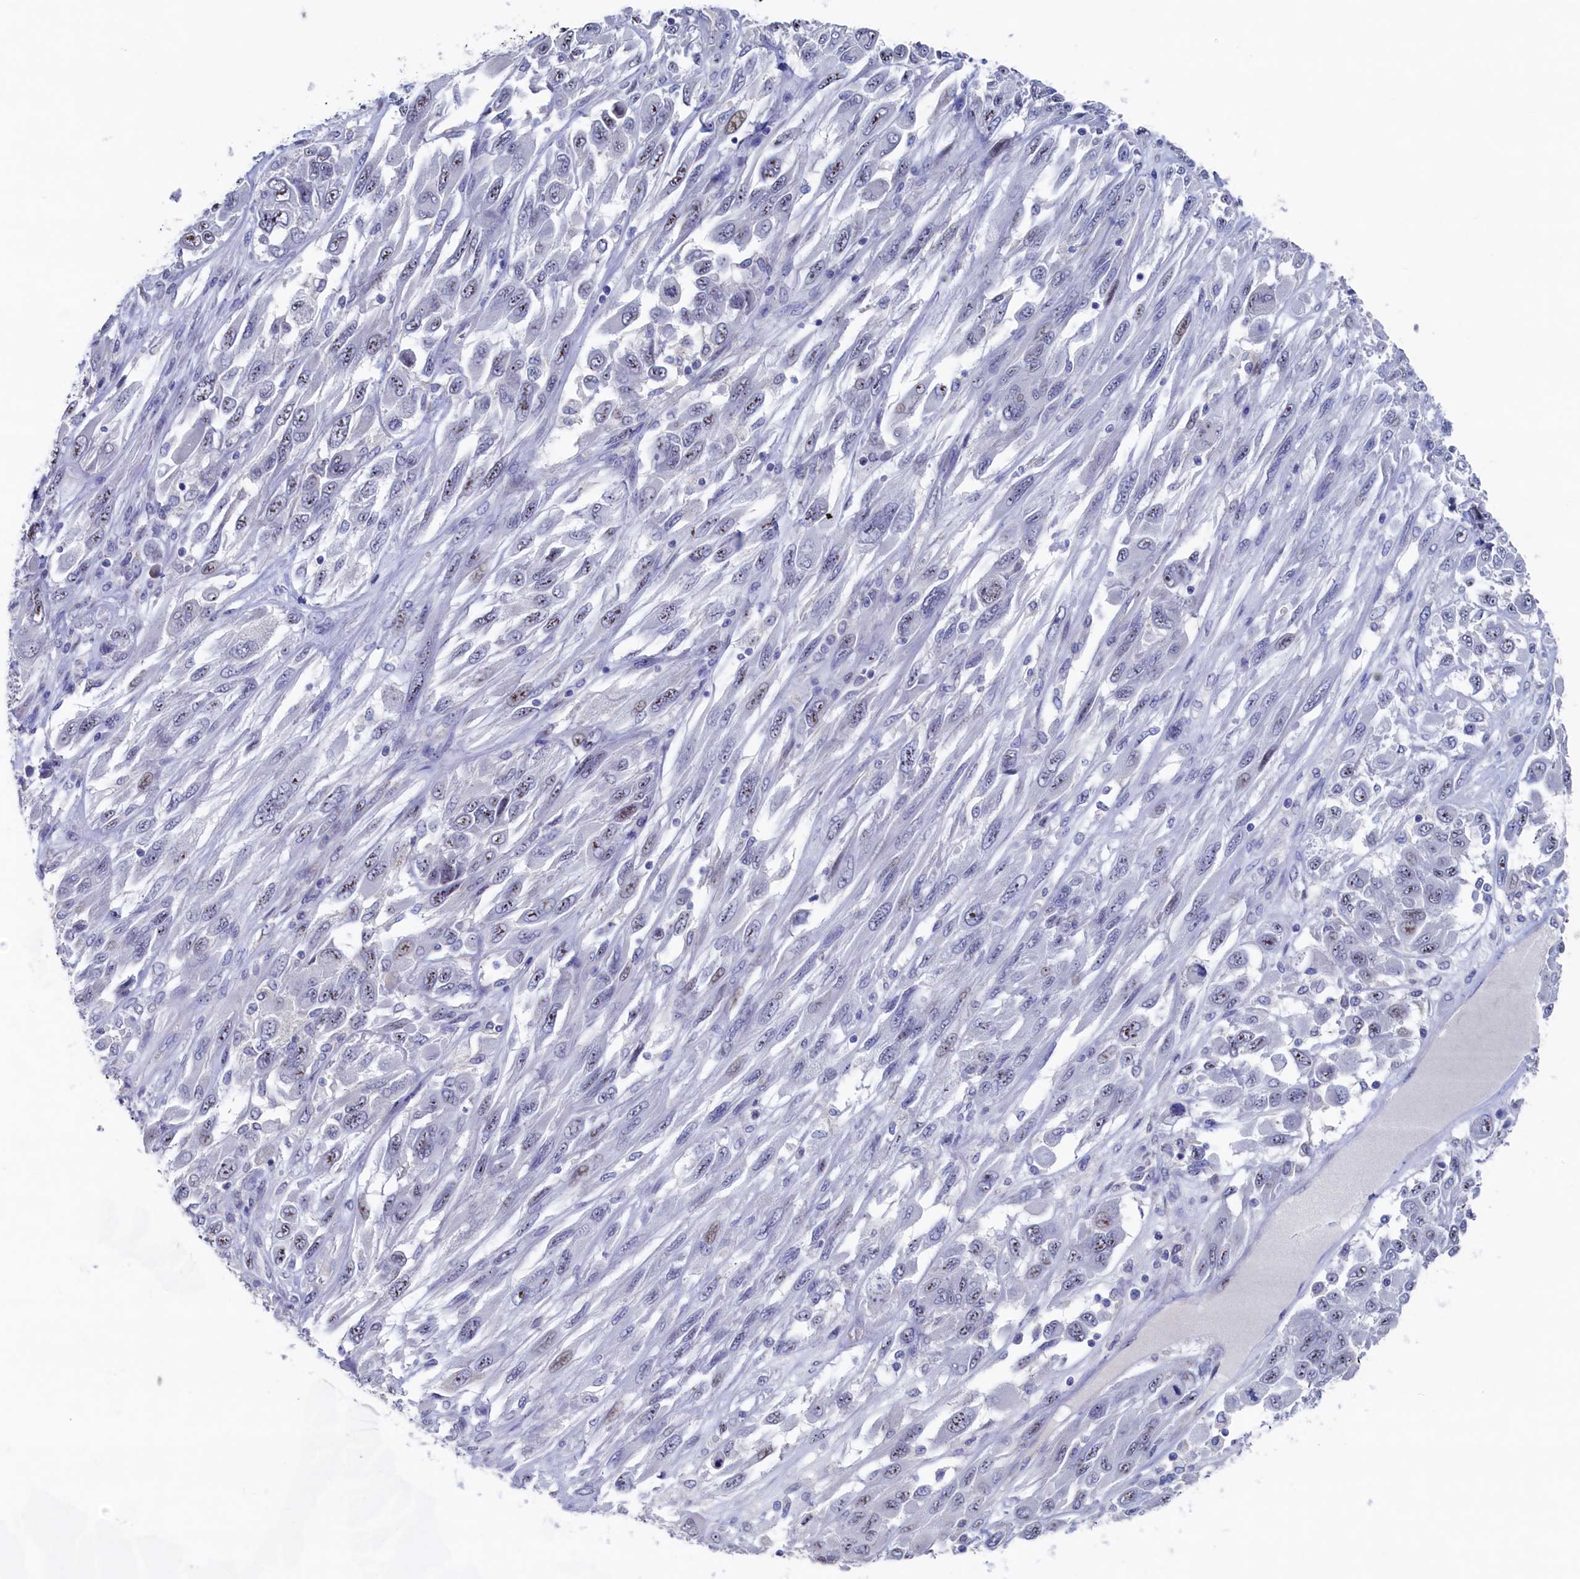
{"staining": {"intensity": "weak", "quantity": "25%-75%", "location": "nuclear"}, "tissue": "melanoma", "cell_type": "Tumor cells", "image_type": "cancer", "snomed": [{"axis": "morphology", "description": "Malignant melanoma, NOS"}, {"axis": "topography", "description": "Skin"}], "caption": "DAB (3,3'-diaminobenzidine) immunohistochemical staining of human malignant melanoma displays weak nuclear protein staining in about 25%-75% of tumor cells. (IHC, brightfield microscopy, high magnification).", "gene": "CBLIF", "patient": {"sex": "female", "age": 91}}